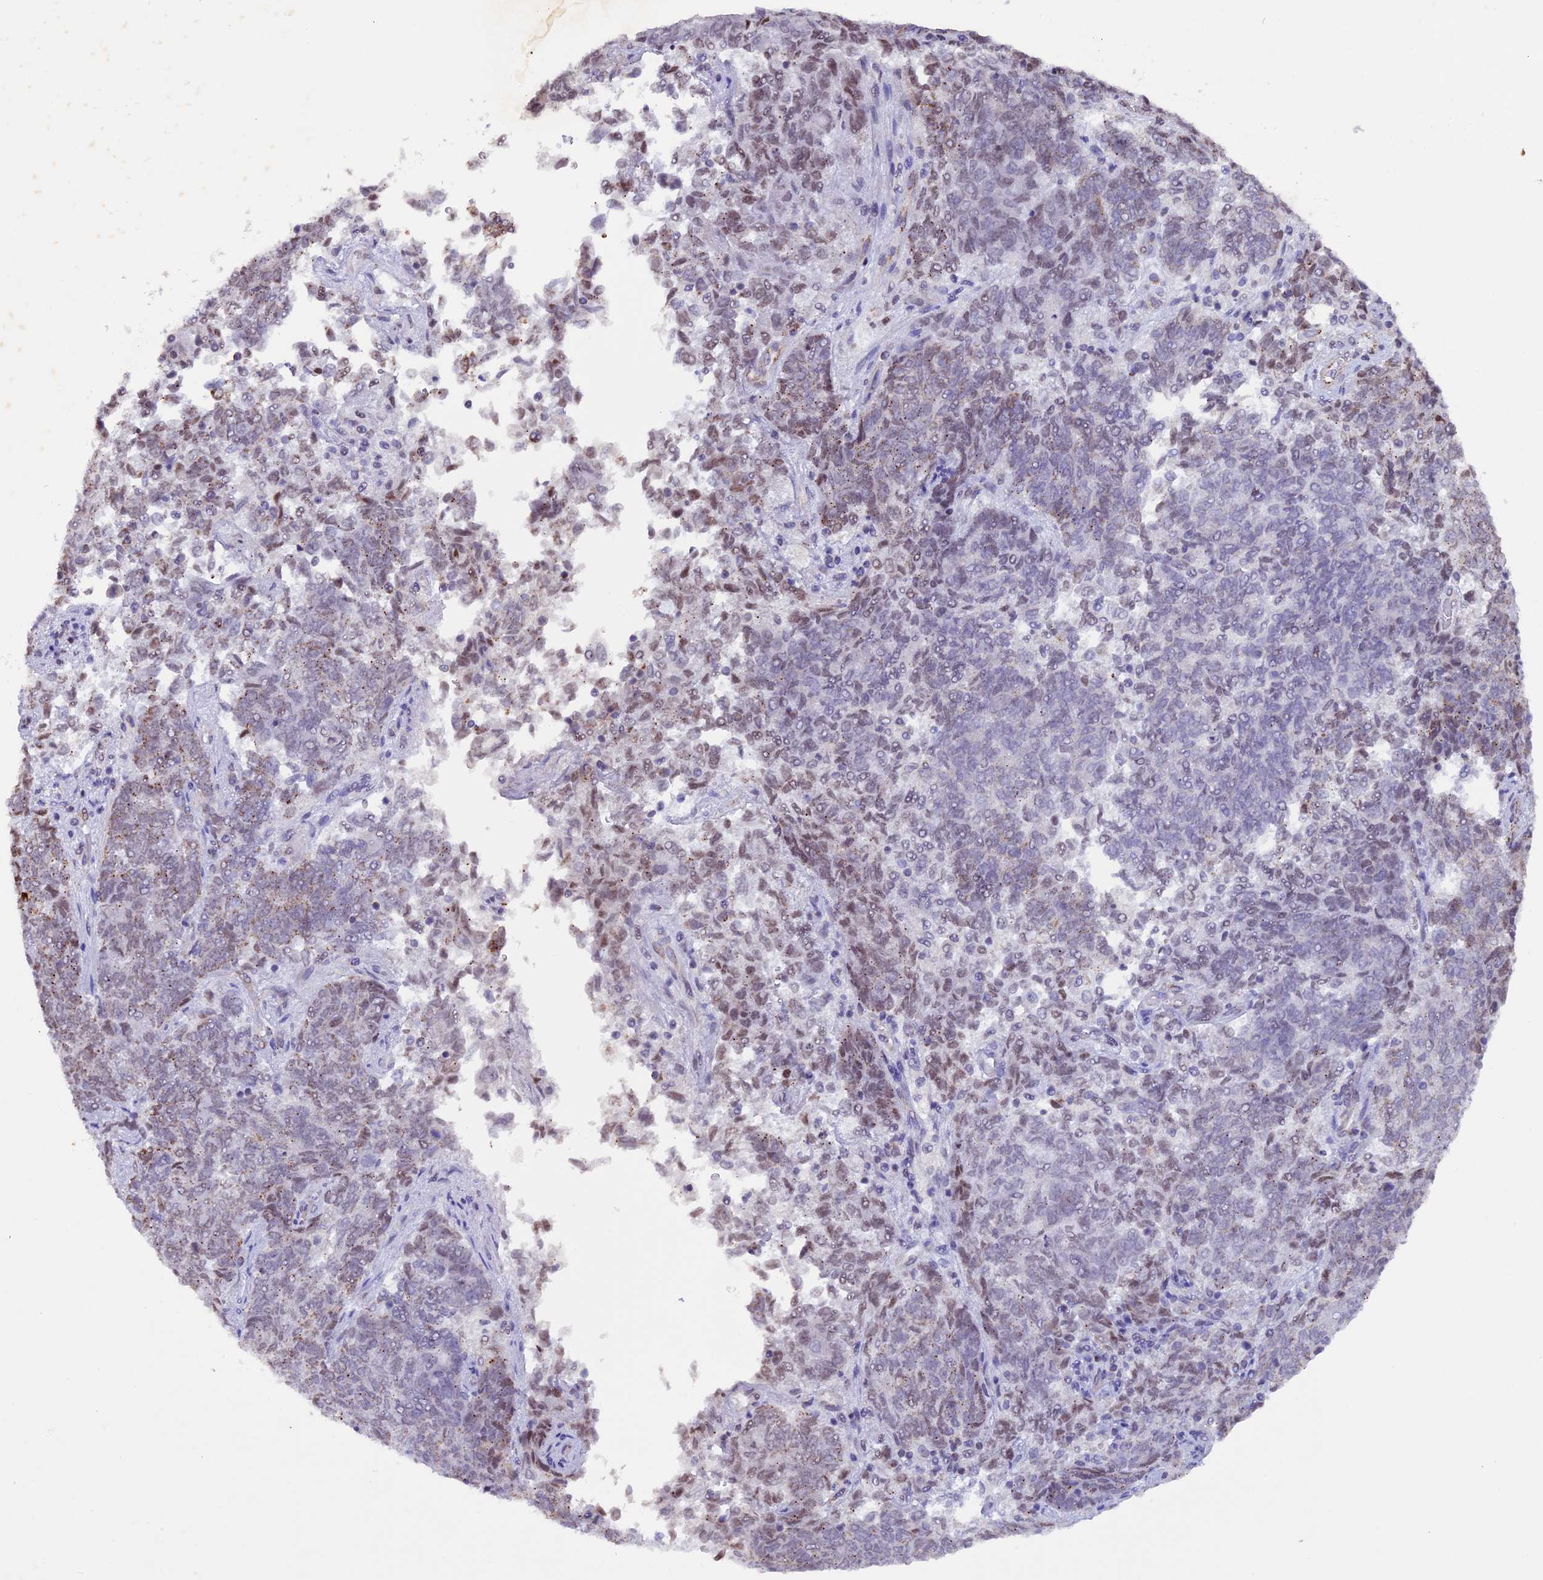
{"staining": {"intensity": "moderate", "quantity": "<25%", "location": "cytoplasmic/membranous,nuclear"}, "tissue": "endometrial cancer", "cell_type": "Tumor cells", "image_type": "cancer", "snomed": [{"axis": "morphology", "description": "Adenocarcinoma, NOS"}, {"axis": "topography", "description": "Endometrium"}], "caption": "A brown stain highlights moderate cytoplasmic/membranous and nuclear staining of a protein in human endometrial cancer (adenocarcinoma) tumor cells.", "gene": "TFAM", "patient": {"sex": "female", "age": 80}}